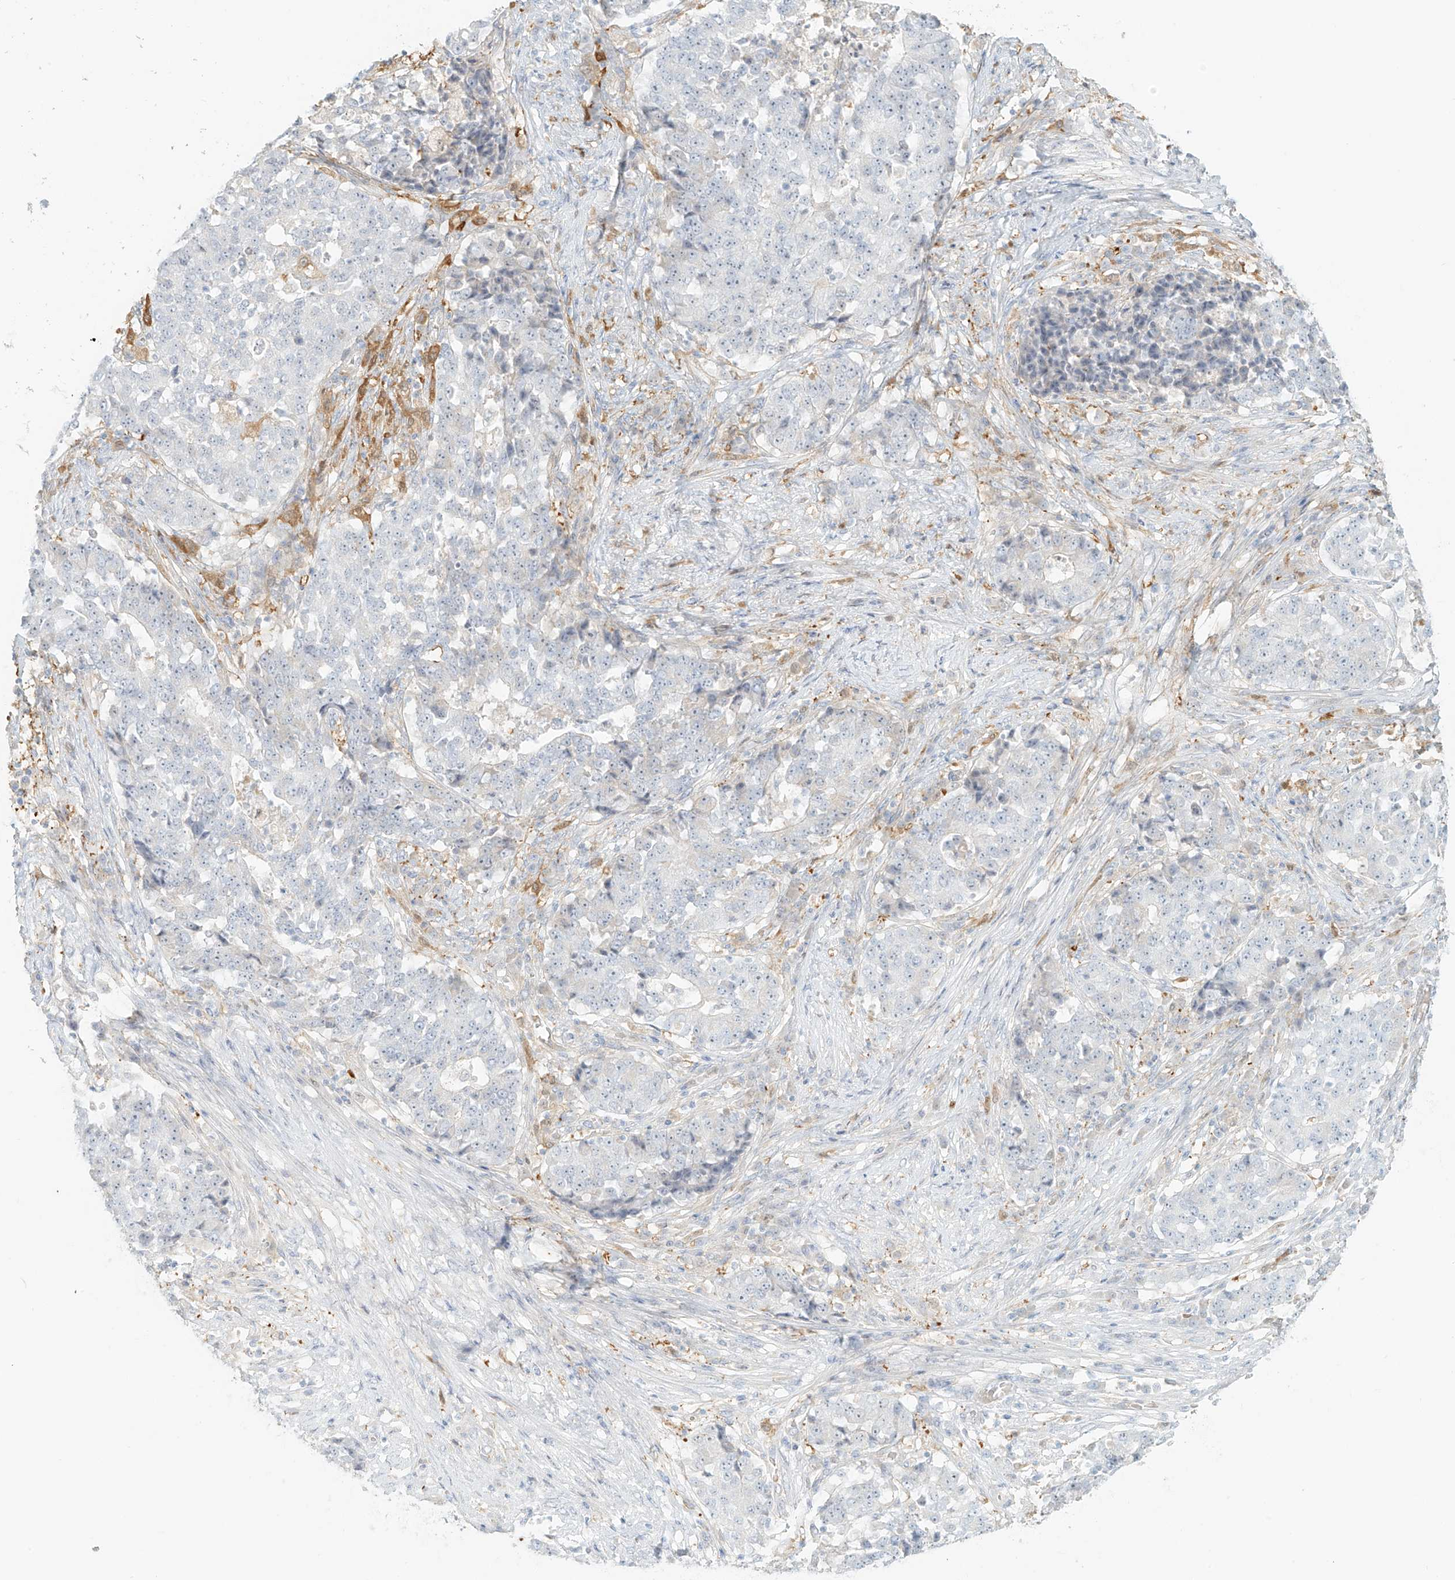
{"staining": {"intensity": "negative", "quantity": "none", "location": "none"}, "tissue": "stomach cancer", "cell_type": "Tumor cells", "image_type": "cancer", "snomed": [{"axis": "morphology", "description": "Adenocarcinoma, NOS"}, {"axis": "topography", "description": "Stomach"}], "caption": "Tumor cells are negative for protein expression in human stomach adenocarcinoma. (DAB immunohistochemistry (IHC), high magnification).", "gene": "UPK1B", "patient": {"sex": "male", "age": 59}}